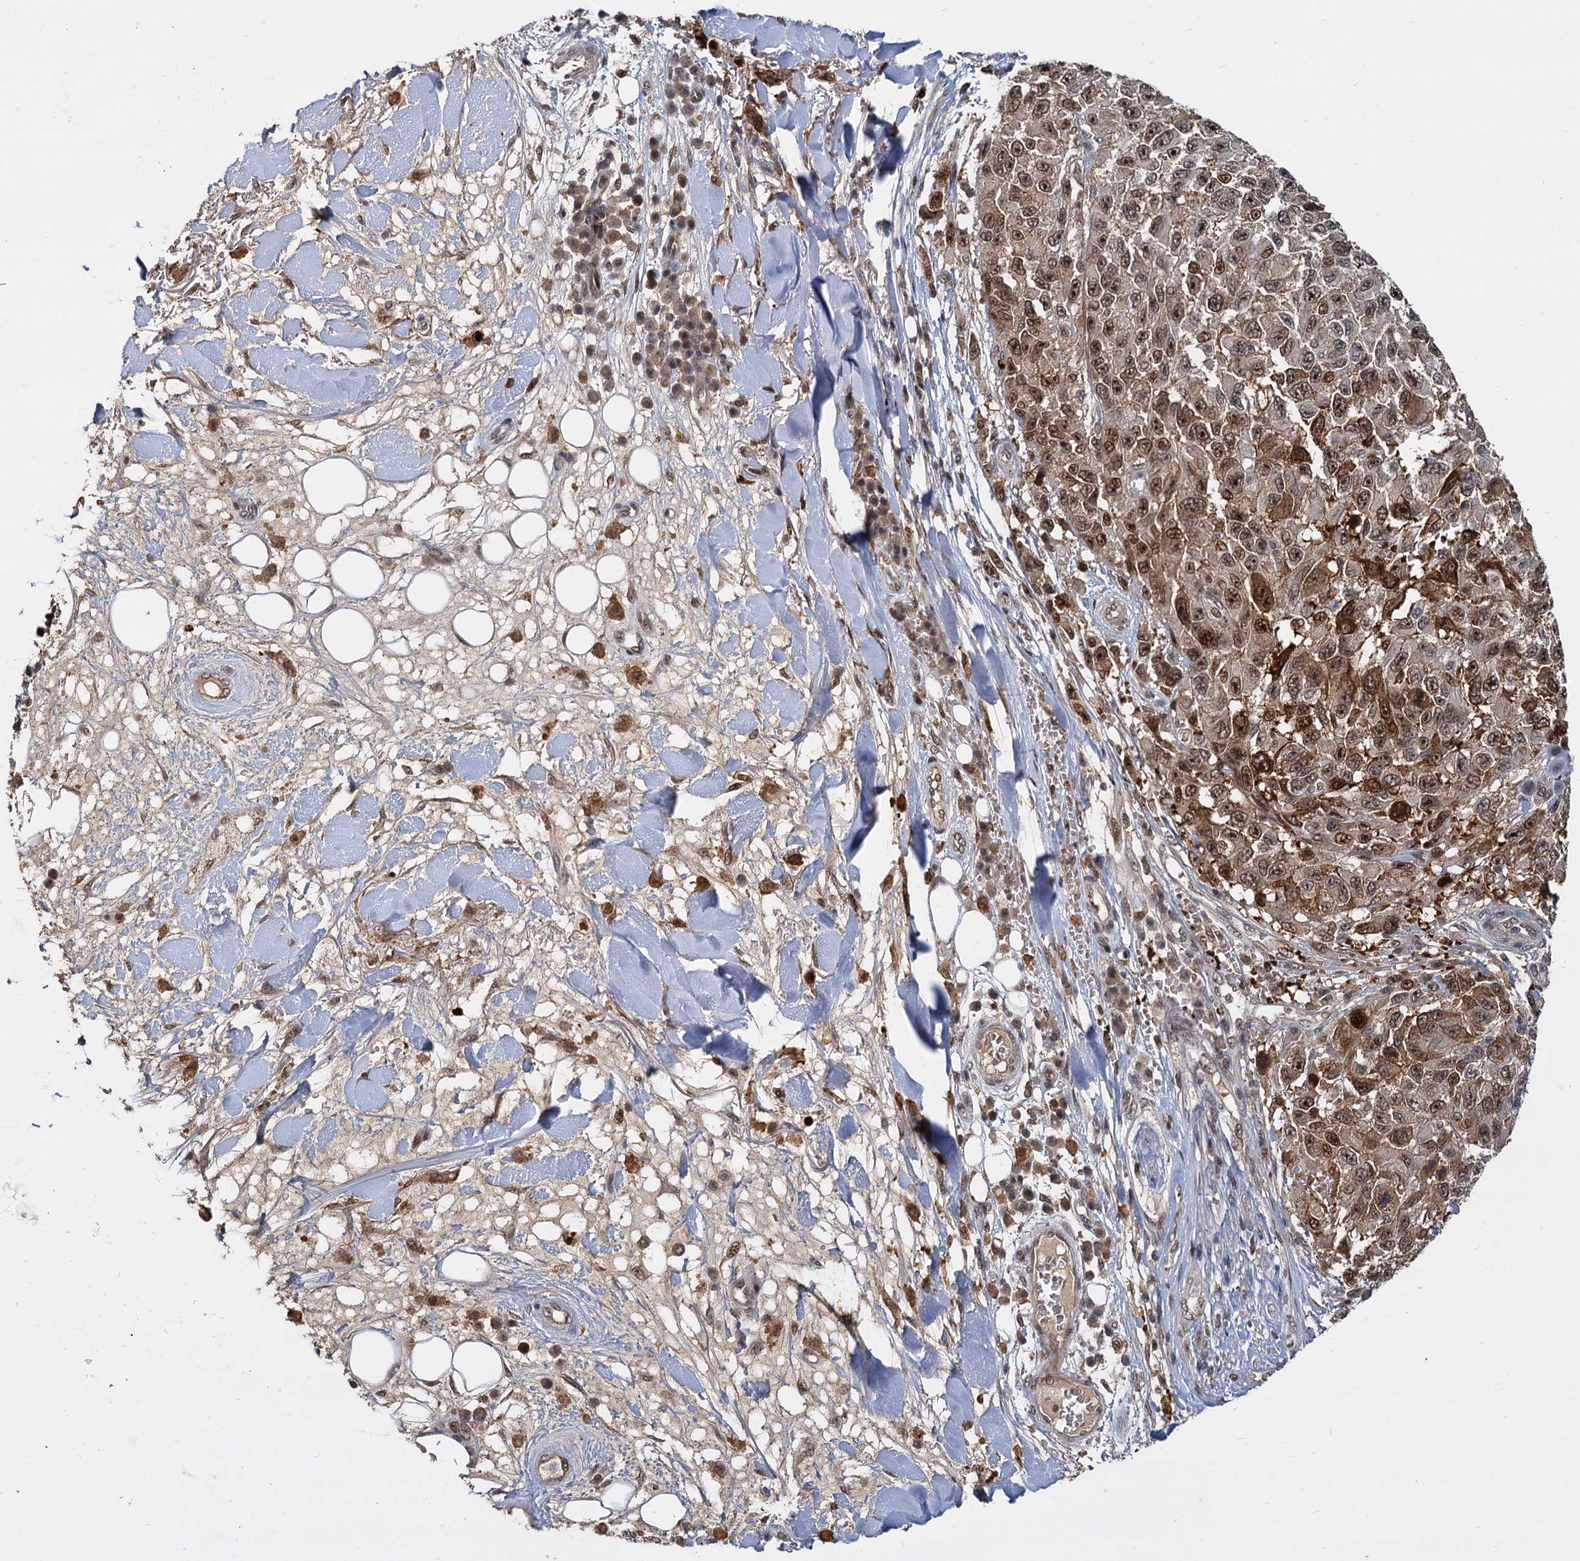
{"staining": {"intensity": "strong", "quantity": ">75%", "location": "cytoplasmic/membranous,nuclear"}, "tissue": "melanoma", "cell_type": "Tumor cells", "image_type": "cancer", "snomed": [{"axis": "morphology", "description": "Normal tissue, NOS"}, {"axis": "morphology", "description": "Malignant melanoma, NOS"}, {"axis": "topography", "description": "Skin"}], "caption": "Melanoma stained with a brown dye displays strong cytoplasmic/membranous and nuclear positive expression in about >75% of tumor cells.", "gene": "FANCI", "patient": {"sex": "female", "age": 96}}